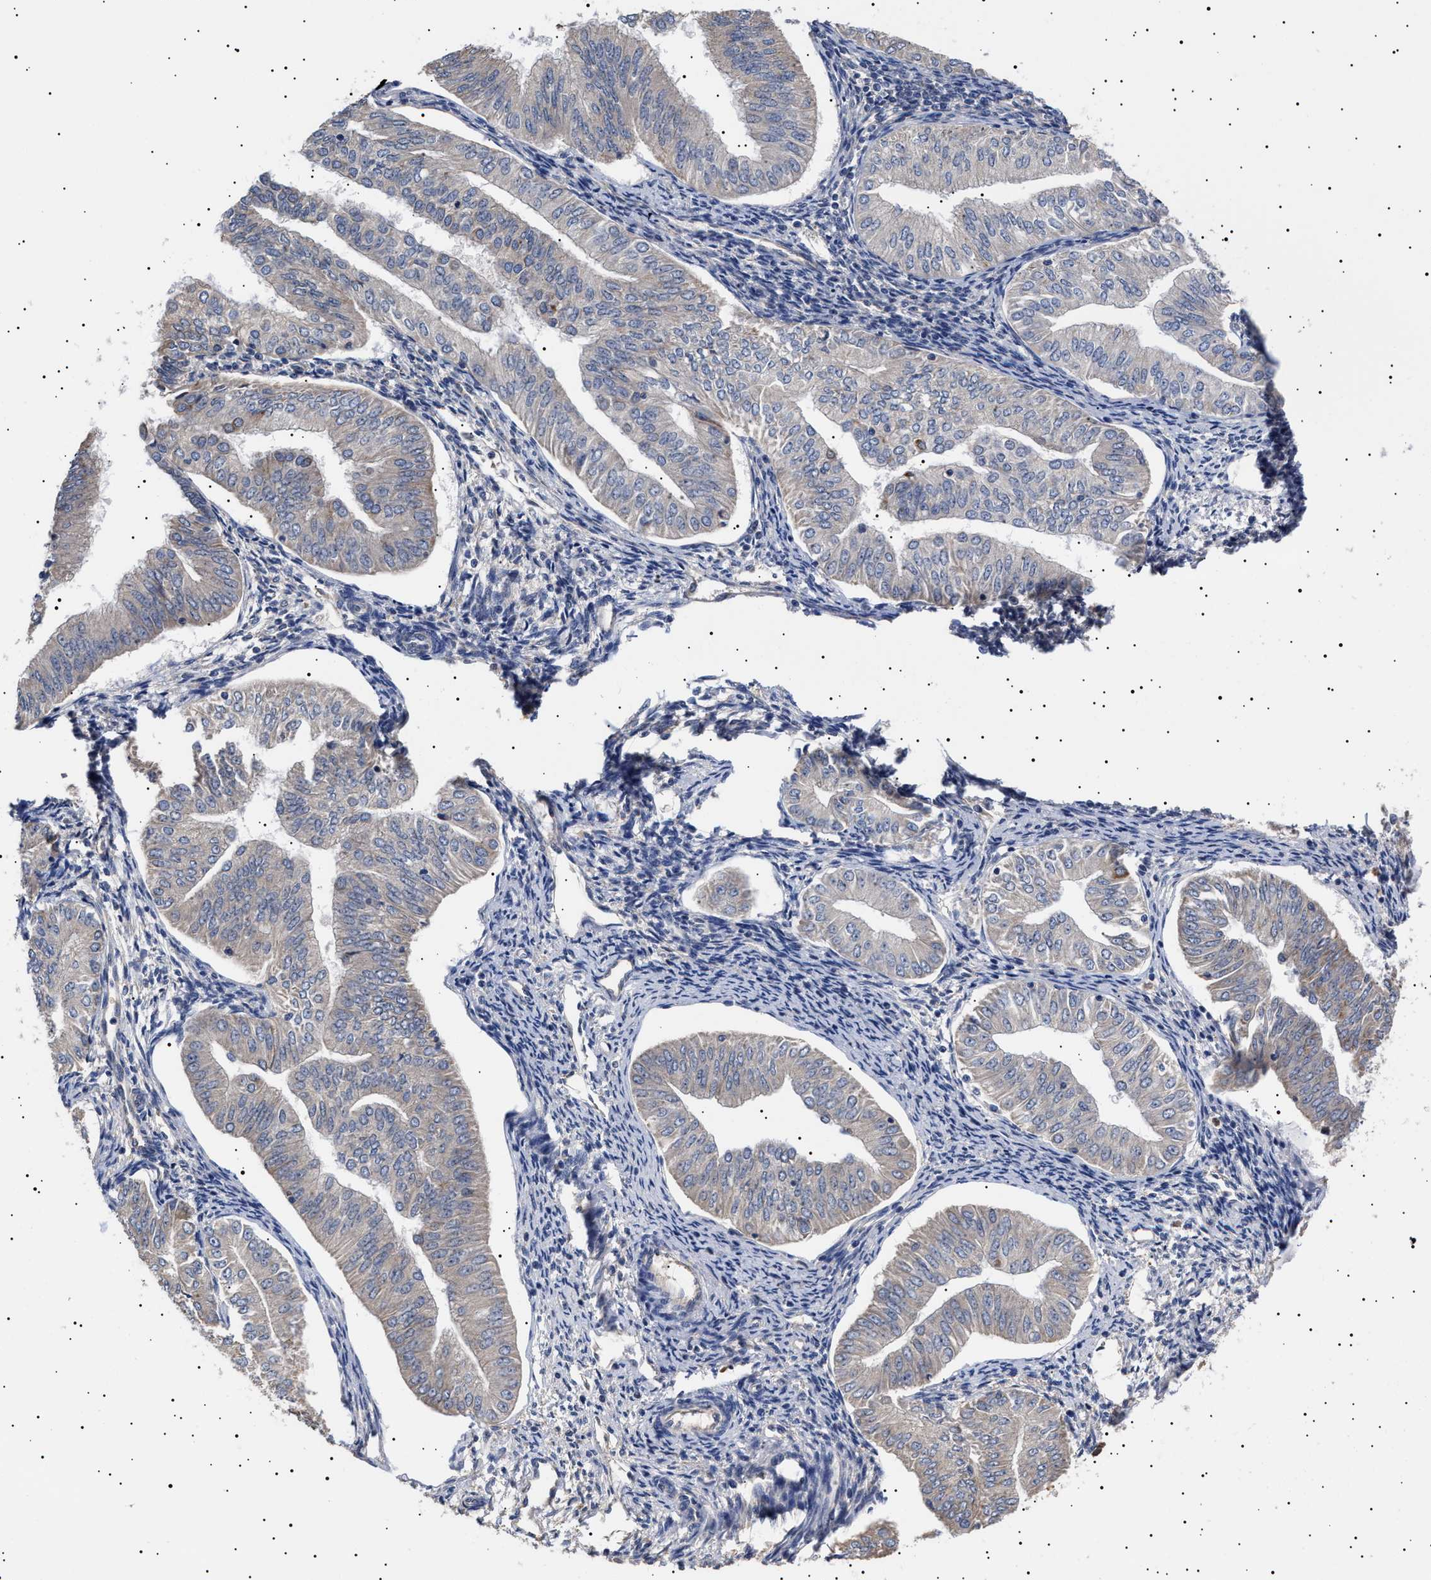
{"staining": {"intensity": "negative", "quantity": "none", "location": "none"}, "tissue": "endometrial cancer", "cell_type": "Tumor cells", "image_type": "cancer", "snomed": [{"axis": "morphology", "description": "Normal tissue, NOS"}, {"axis": "morphology", "description": "Adenocarcinoma, NOS"}, {"axis": "topography", "description": "Endometrium"}], "caption": "IHC micrograph of neoplastic tissue: endometrial cancer (adenocarcinoma) stained with DAB exhibits no significant protein expression in tumor cells.", "gene": "KRBA1", "patient": {"sex": "female", "age": 53}}